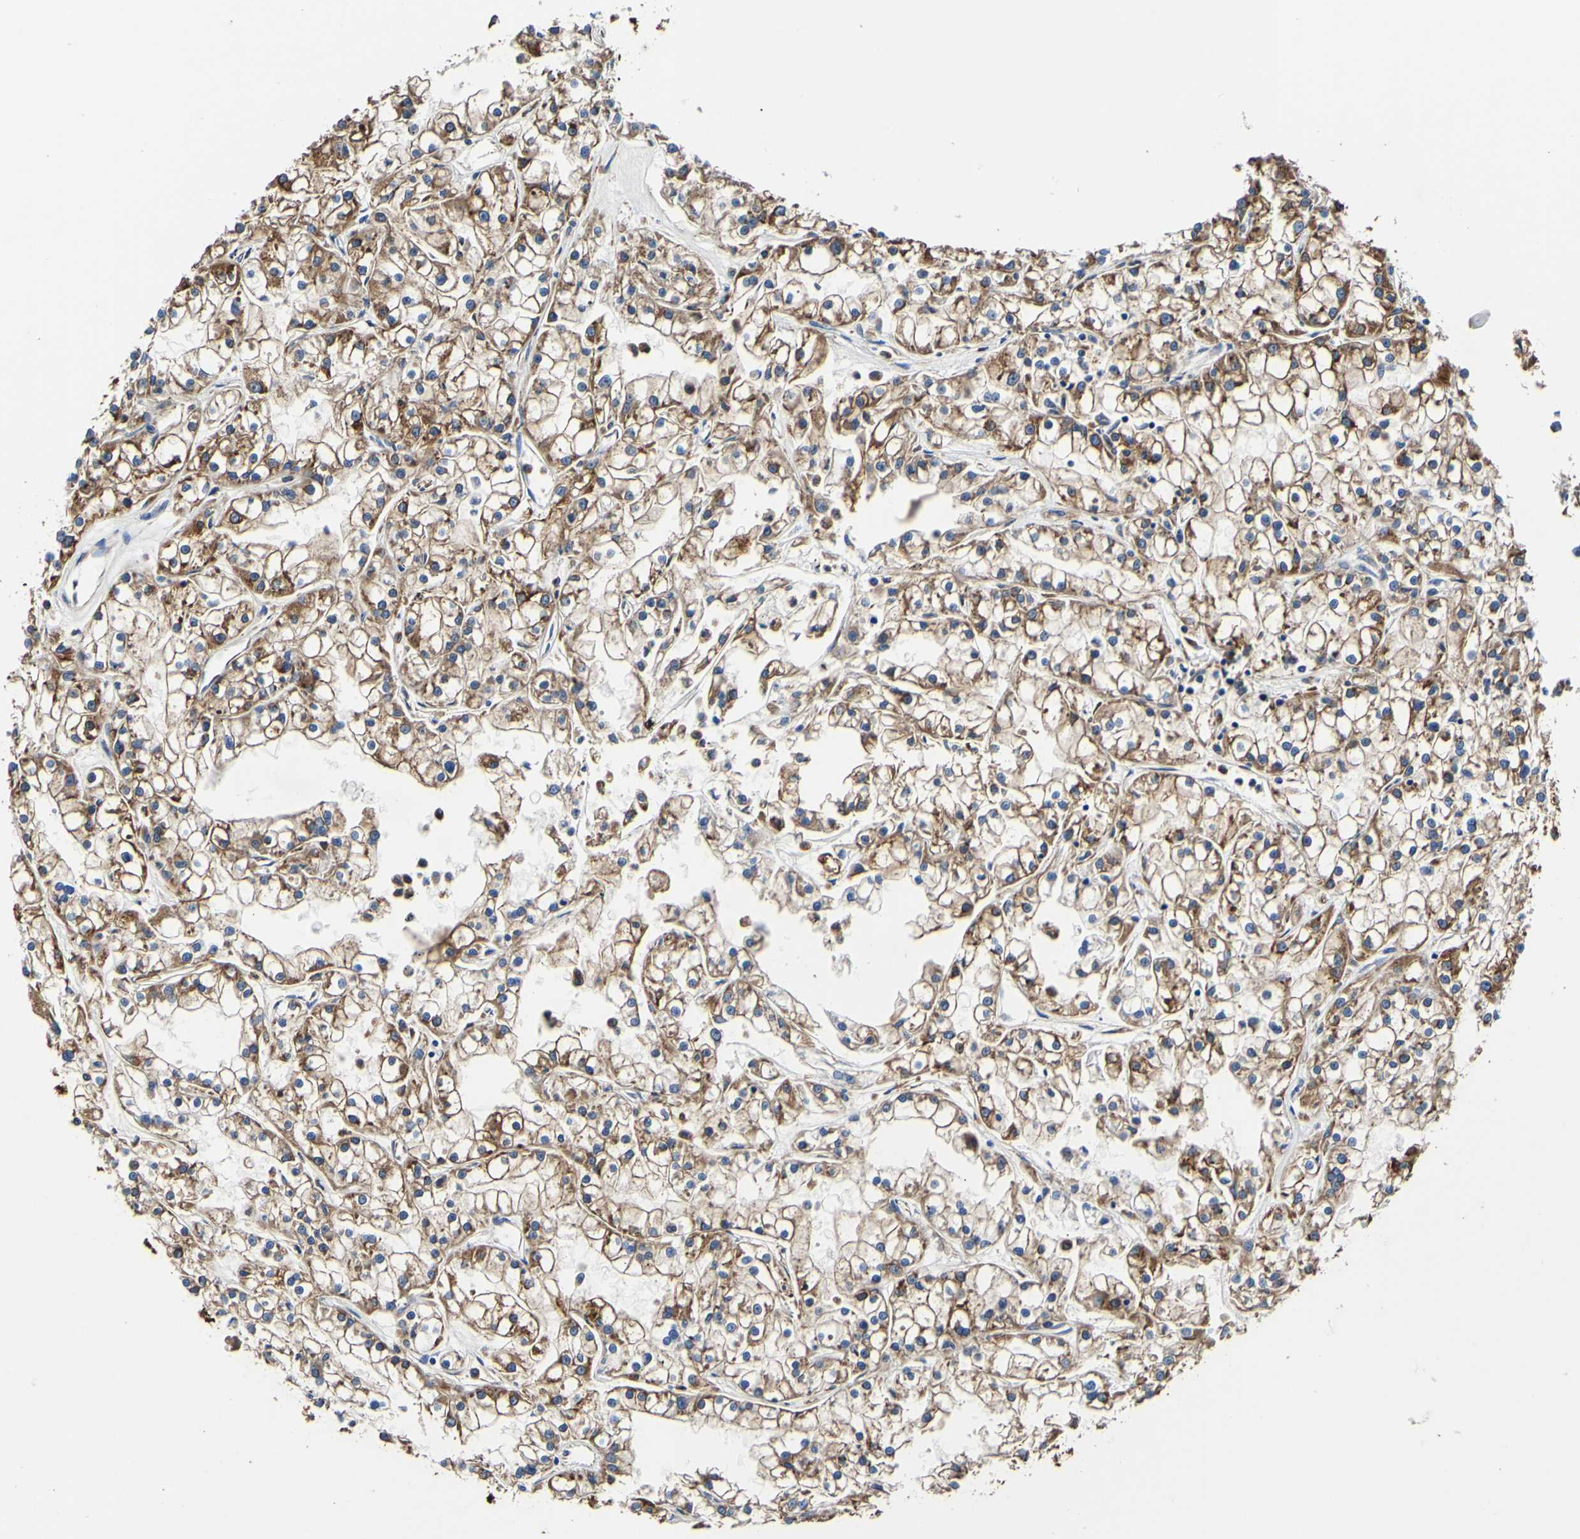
{"staining": {"intensity": "moderate", "quantity": ">75%", "location": "cytoplasmic/membranous"}, "tissue": "renal cancer", "cell_type": "Tumor cells", "image_type": "cancer", "snomed": [{"axis": "morphology", "description": "Adenocarcinoma, NOS"}, {"axis": "topography", "description": "Kidney"}], "caption": "Immunohistochemical staining of renal cancer reveals medium levels of moderate cytoplasmic/membranous protein positivity in about >75% of tumor cells.", "gene": "P4HB", "patient": {"sex": "female", "age": 52}}